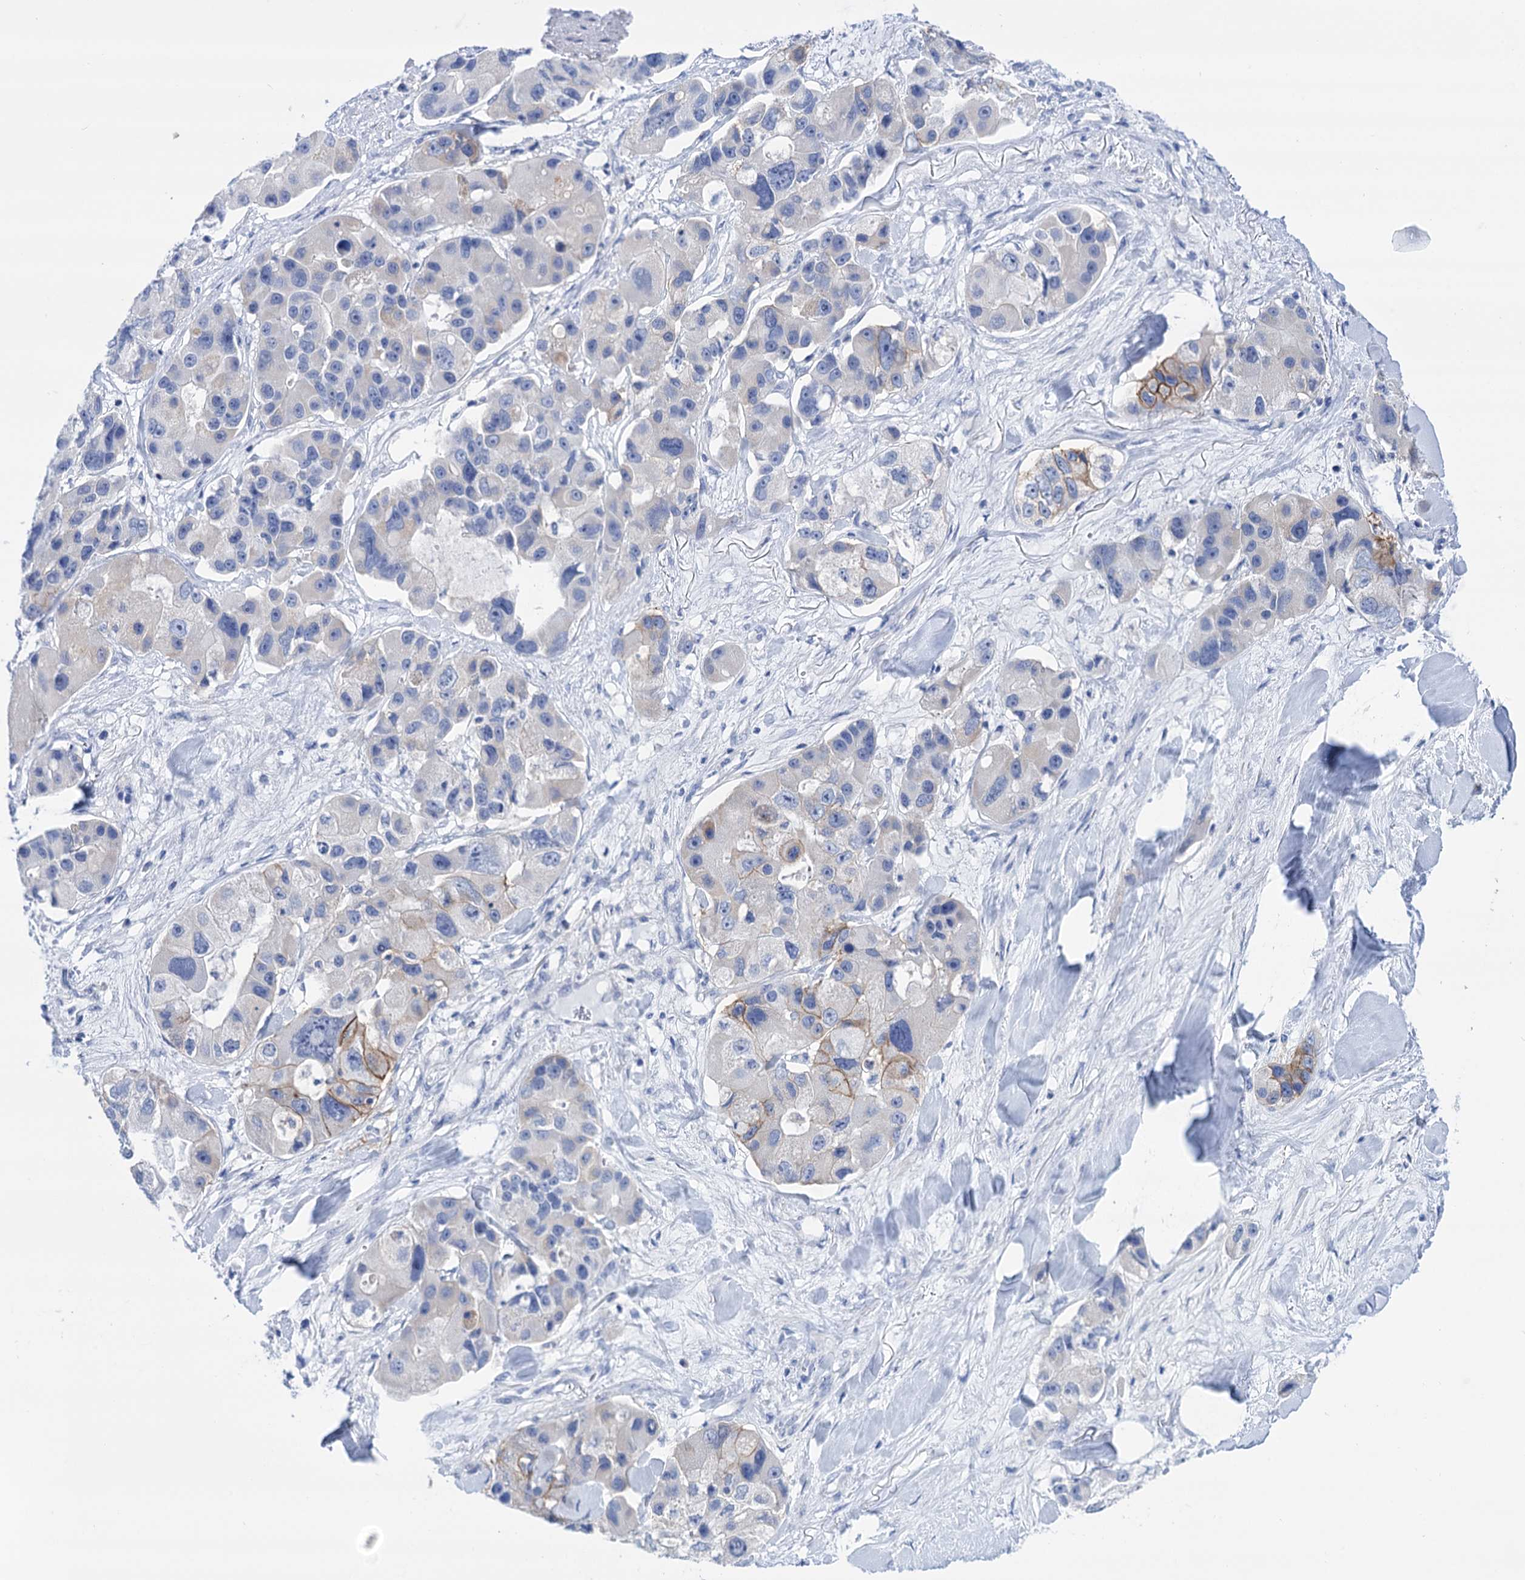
{"staining": {"intensity": "moderate", "quantity": "<25%", "location": "cytoplasmic/membranous"}, "tissue": "lung cancer", "cell_type": "Tumor cells", "image_type": "cancer", "snomed": [{"axis": "morphology", "description": "Adenocarcinoma, NOS"}, {"axis": "topography", "description": "Lung"}], "caption": "Protein staining of lung adenocarcinoma tissue reveals moderate cytoplasmic/membranous positivity in approximately <25% of tumor cells. (Stains: DAB (3,3'-diaminobenzidine) in brown, nuclei in blue, Microscopy: brightfield microscopy at high magnification).", "gene": "YARS2", "patient": {"sex": "female", "age": 54}}